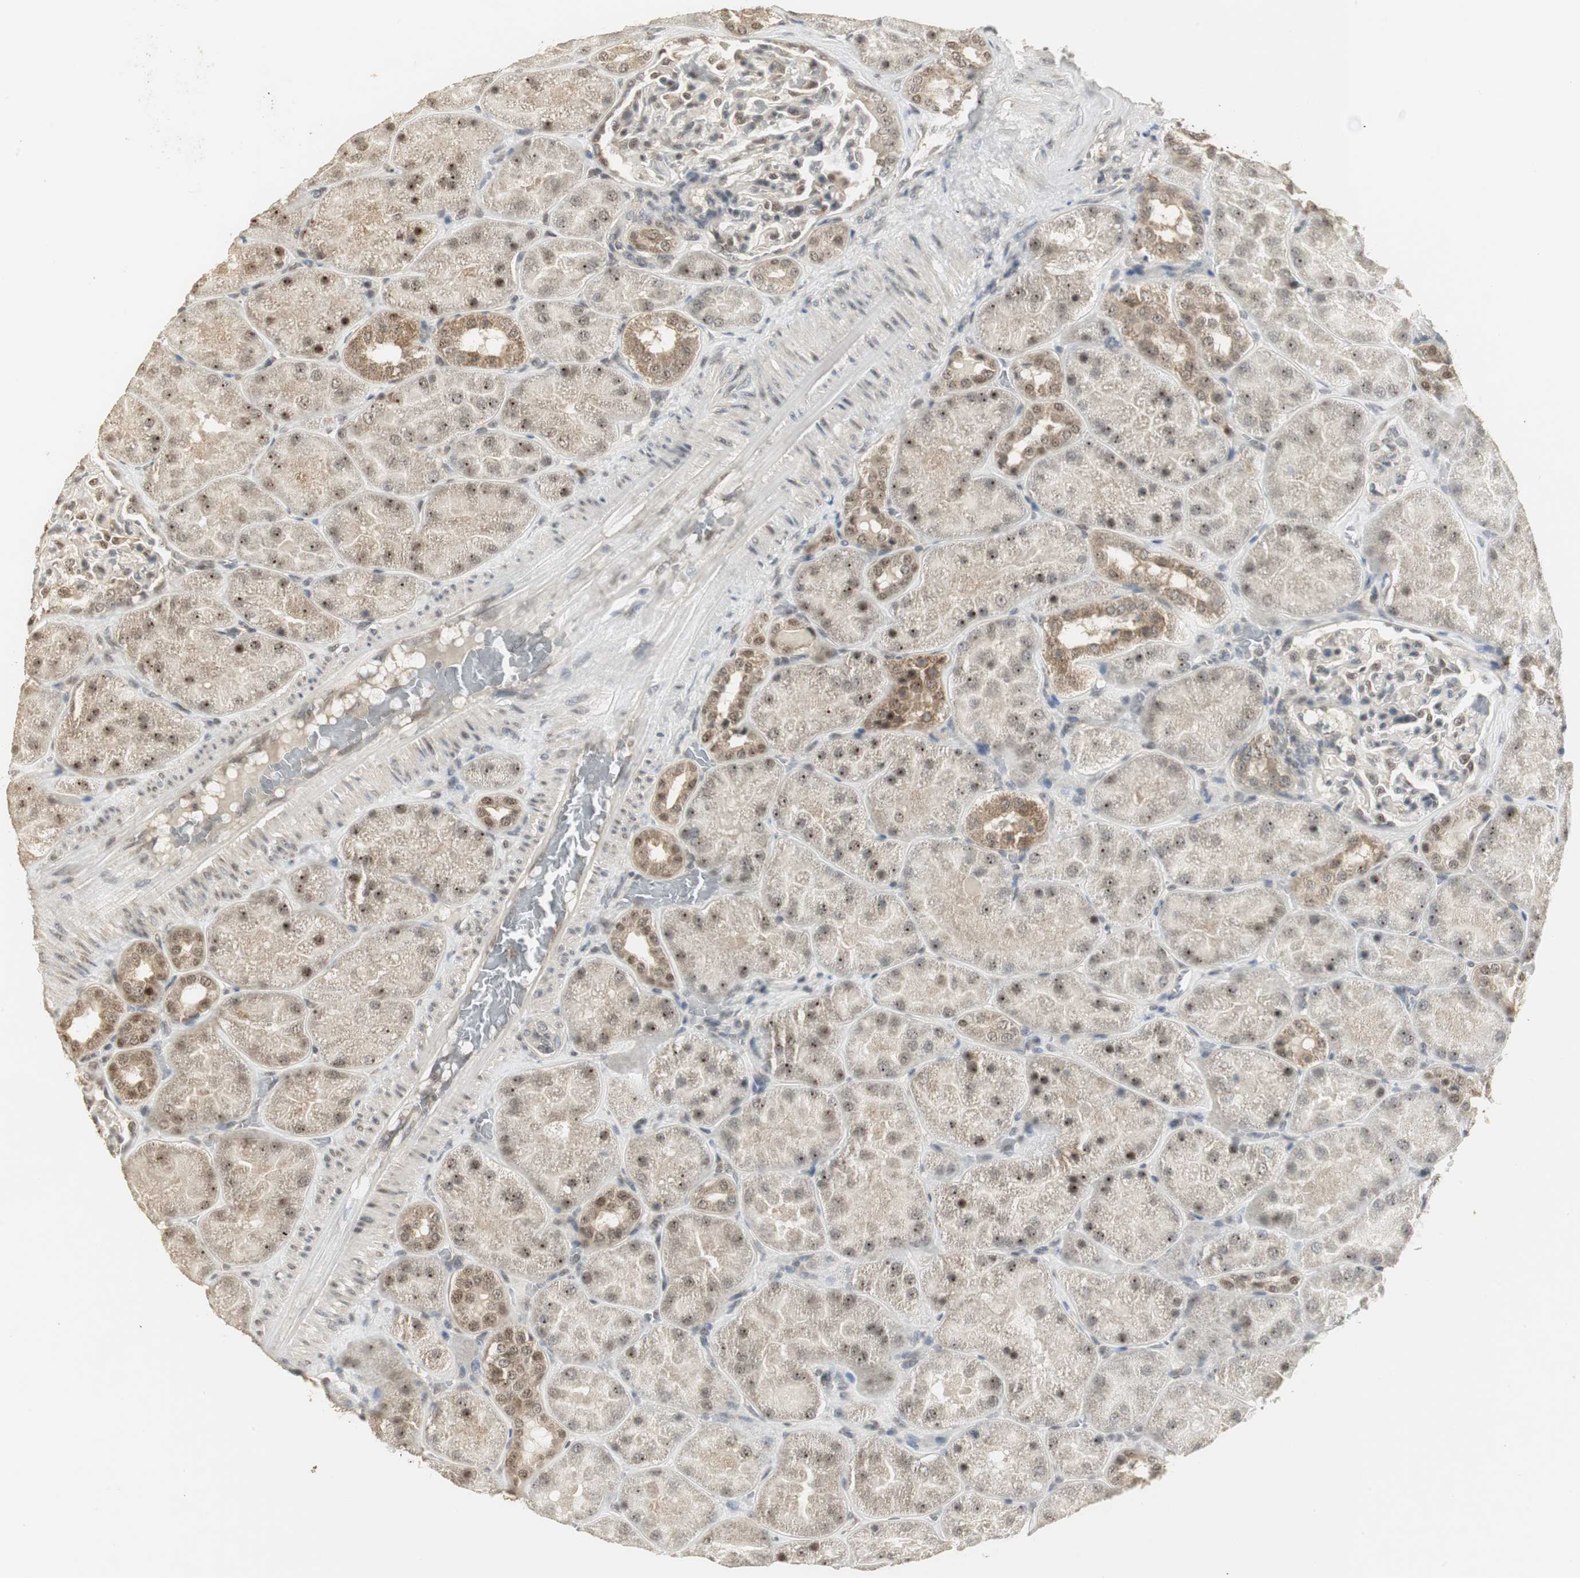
{"staining": {"intensity": "moderate", "quantity": "<25%", "location": "nuclear"}, "tissue": "kidney", "cell_type": "Cells in glomeruli", "image_type": "normal", "snomed": [{"axis": "morphology", "description": "Normal tissue, NOS"}, {"axis": "topography", "description": "Kidney"}], "caption": "Protein analysis of unremarkable kidney displays moderate nuclear staining in about <25% of cells in glomeruli.", "gene": "ELOA", "patient": {"sex": "male", "age": 28}}